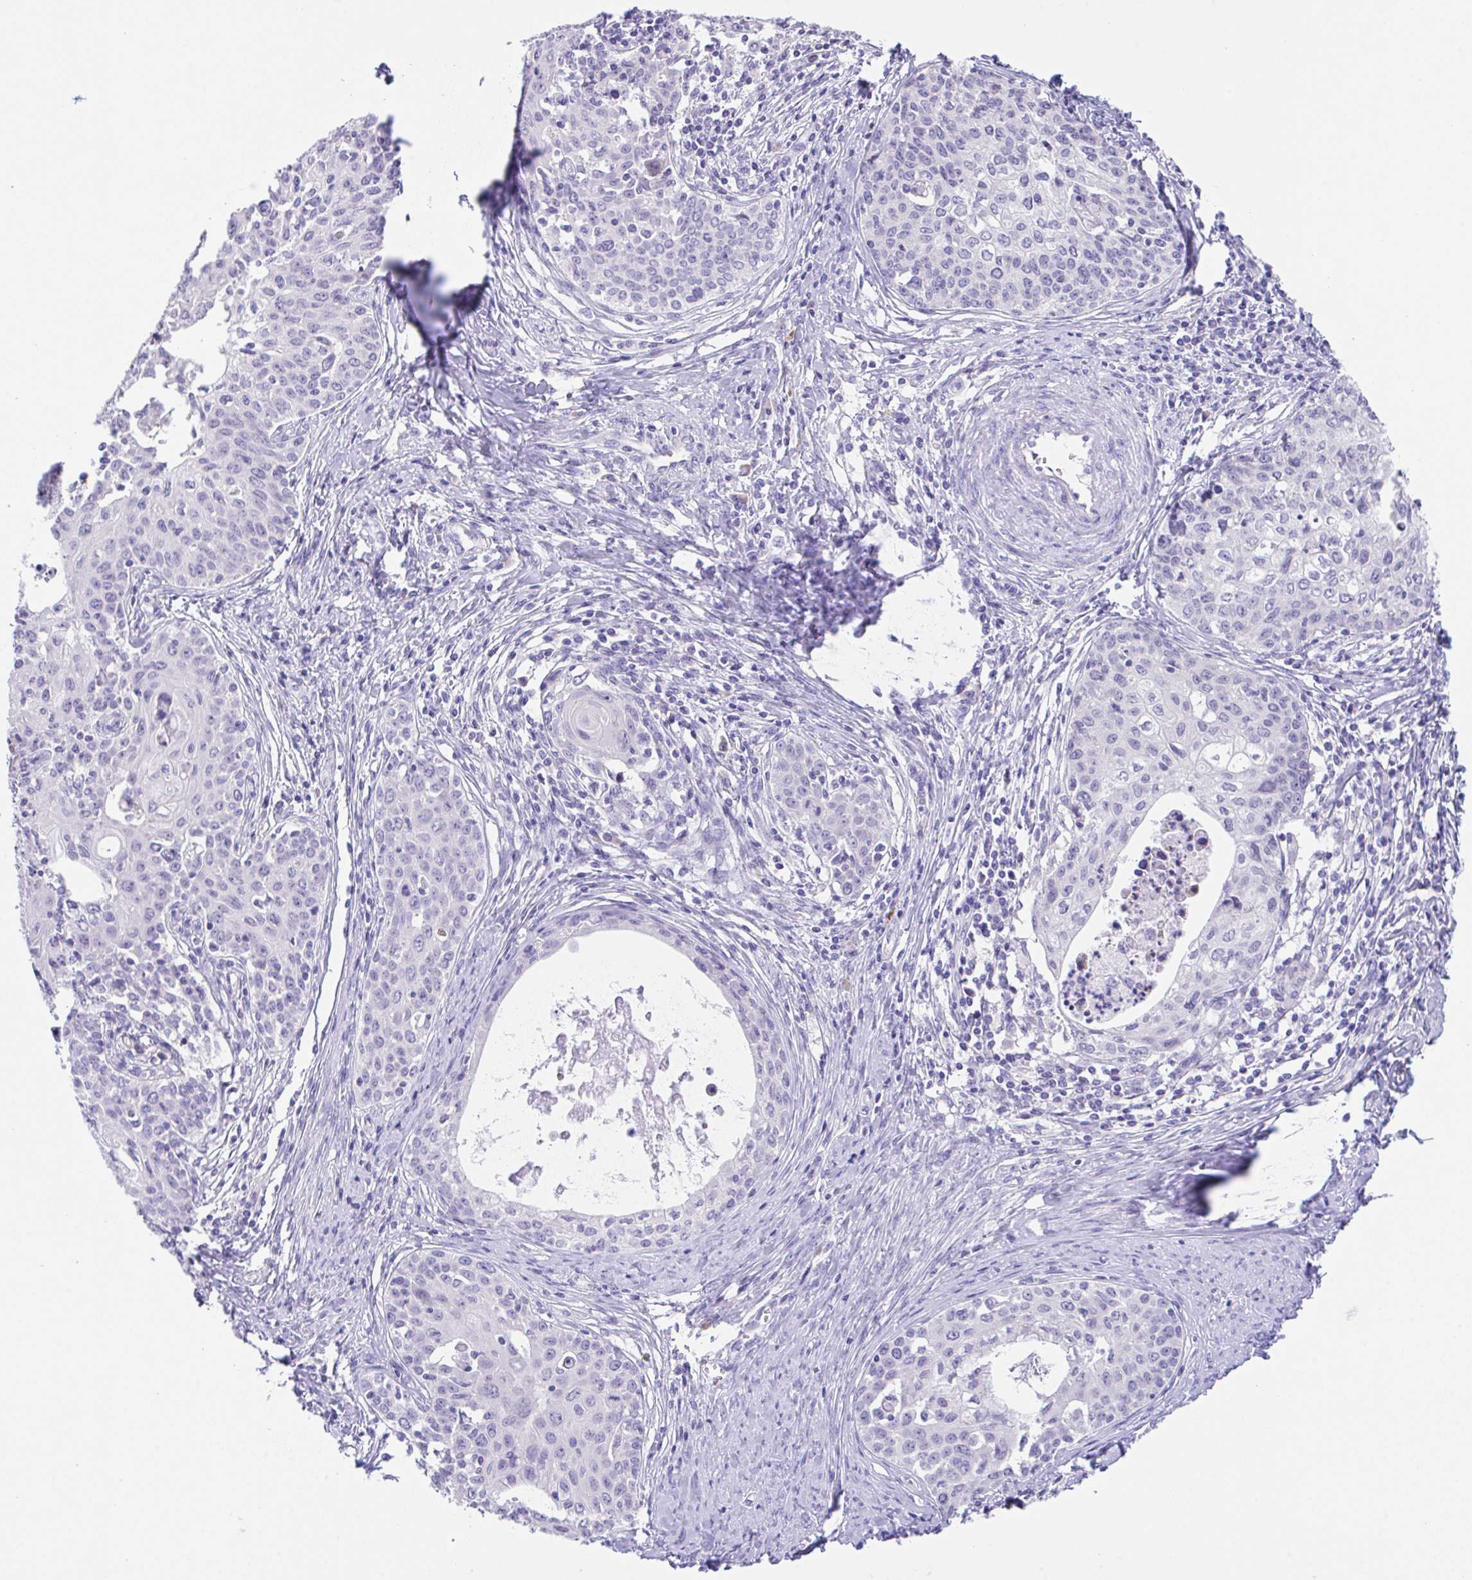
{"staining": {"intensity": "negative", "quantity": "none", "location": "none"}, "tissue": "cervical cancer", "cell_type": "Tumor cells", "image_type": "cancer", "snomed": [{"axis": "morphology", "description": "Squamous cell carcinoma, NOS"}, {"axis": "morphology", "description": "Adenocarcinoma, NOS"}, {"axis": "topography", "description": "Cervix"}], "caption": "A high-resolution histopathology image shows immunohistochemistry staining of cervical cancer, which shows no significant positivity in tumor cells.", "gene": "HACD4", "patient": {"sex": "female", "age": 52}}